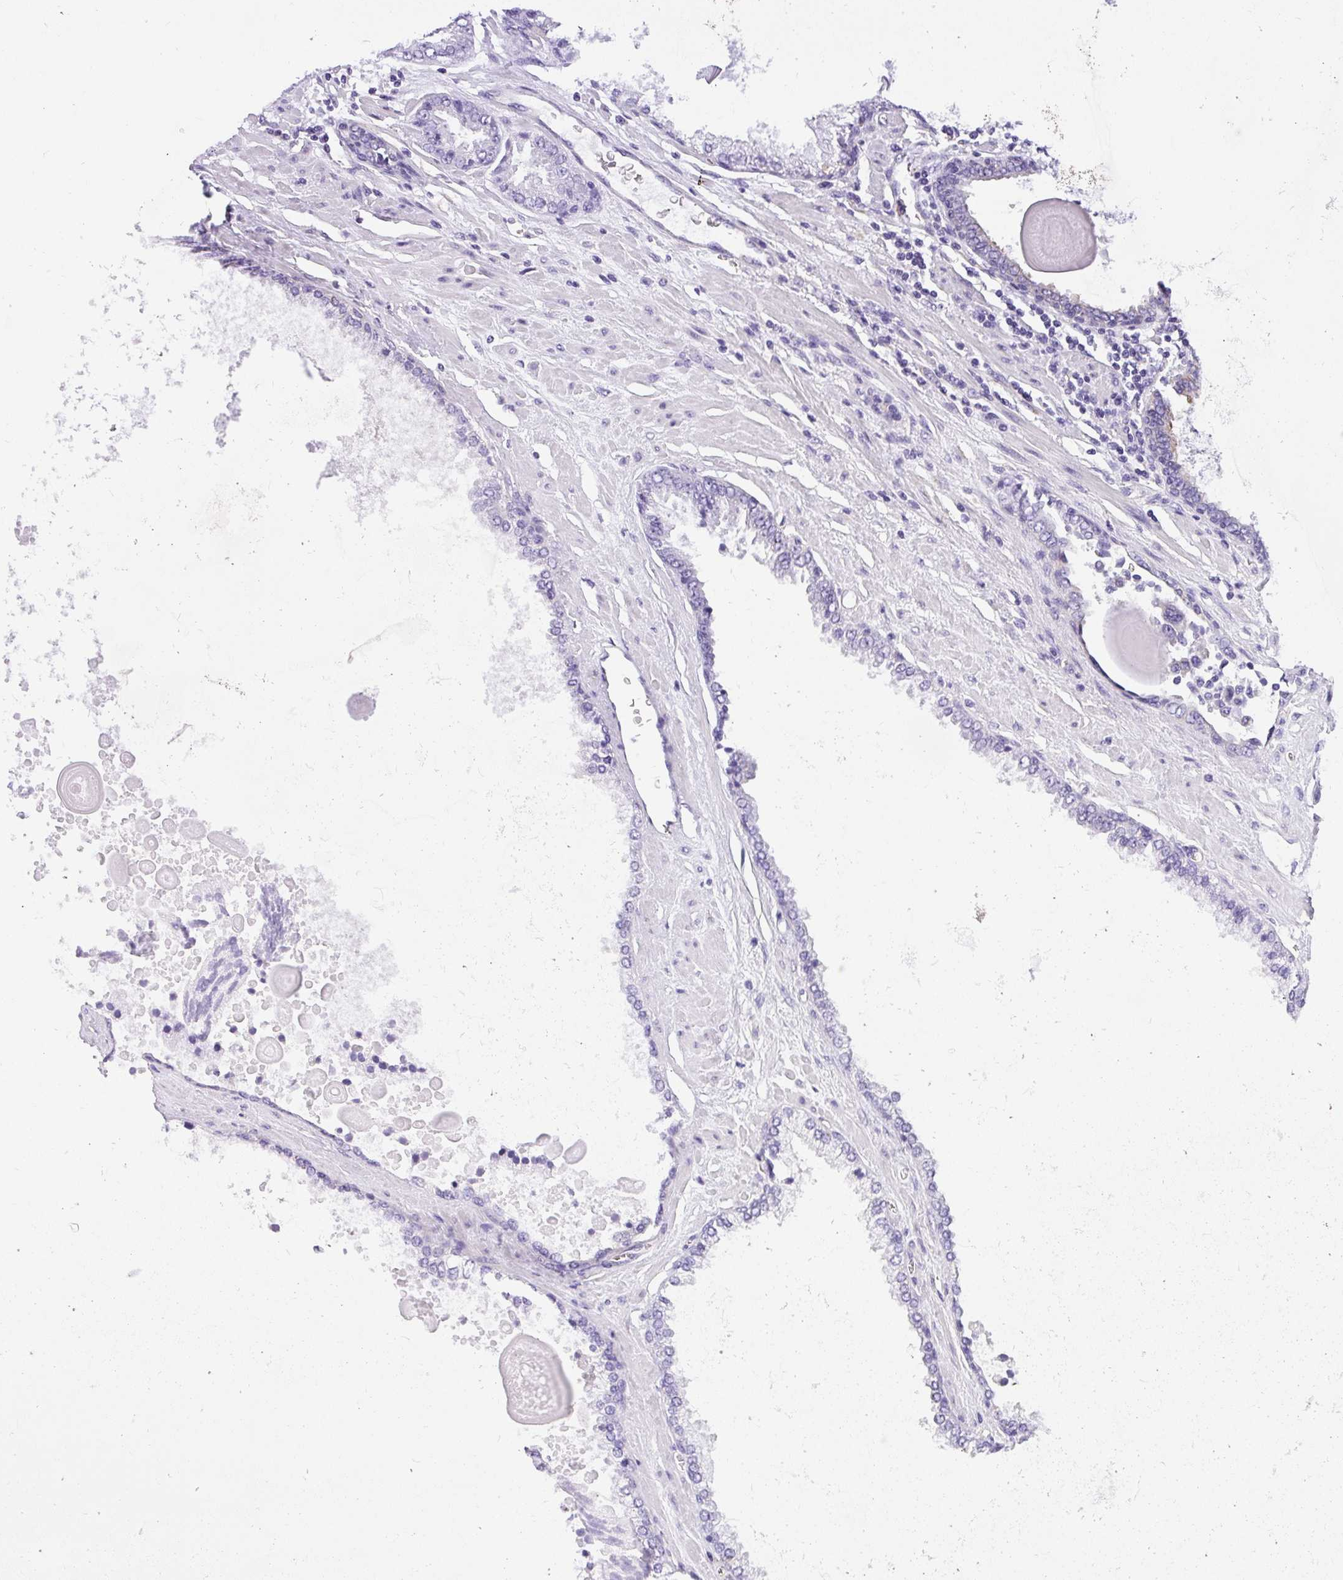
{"staining": {"intensity": "negative", "quantity": "none", "location": "none"}, "tissue": "prostate cancer", "cell_type": "Tumor cells", "image_type": "cancer", "snomed": [{"axis": "morphology", "description": "Adenocarcinoma, Low grade"}, {"axis": "topography", "description": "Prostate"}], "caption": "A high-resolution micrograph shows IHC staining of adenocarcinoma (low-grade) (prostate), which shows no significant staining in tumor cells.", "gene": "PLPPR3", "patient": {"sex": "male", "age": 67}}